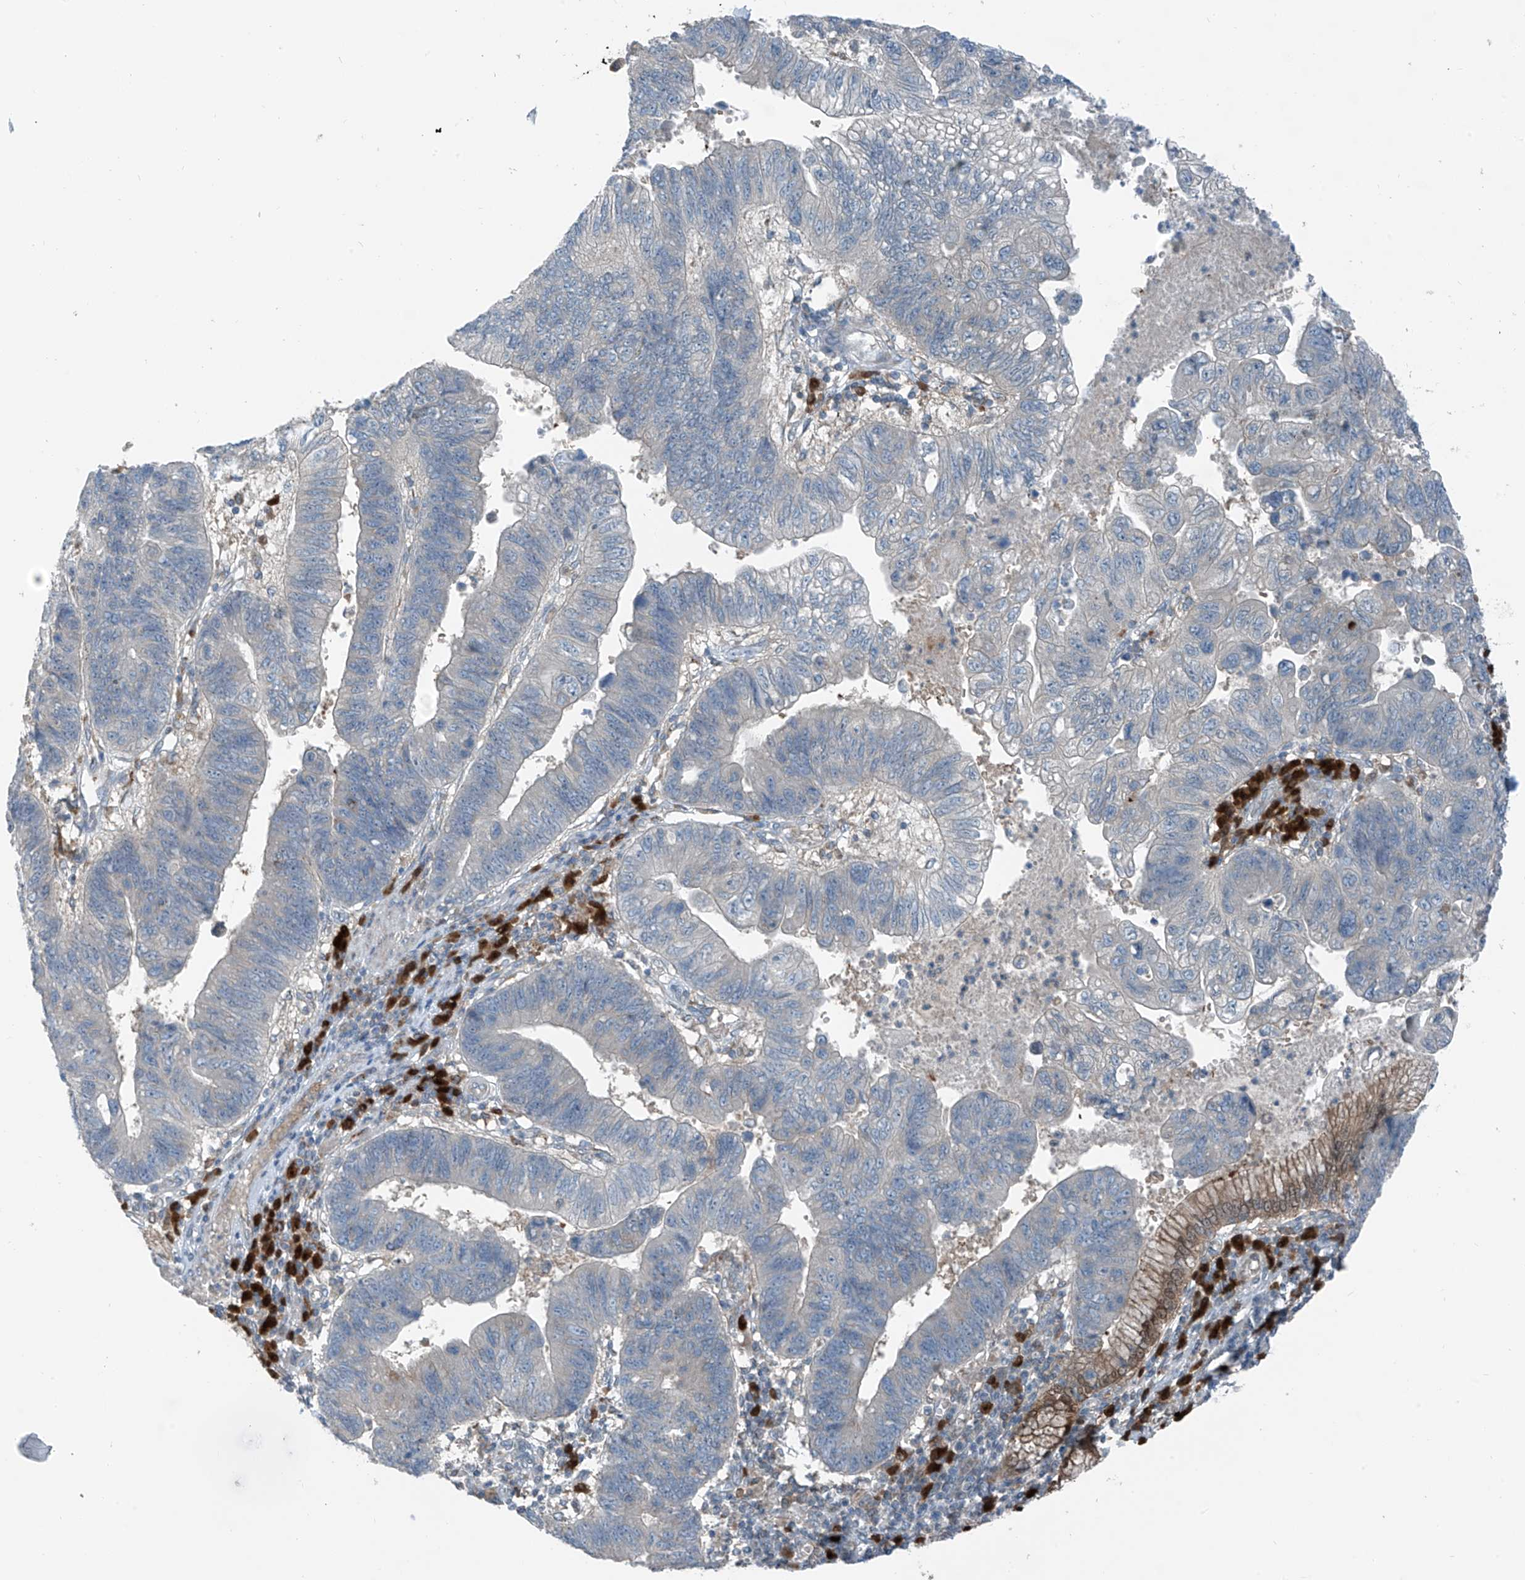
{"staining": {"intensity": "weak", "quantity": "<25%", "location": "cytoplasmic/membranous"}, "tissue": "stomach cancer", "cell_type": "Tumor cells", "image_type": "cancer", "snomed": [{"axis": "morphology", "description": "Adenocarcinoma, NOS"}, {"axis": "topography", "description": "Stomach"}], "caption": "Immunohistochemistry micrograph of neoplastic tissue: human adenocarcinoma (stomach) stained with DAB reveals no significant protein staining in tumor cells.", "gene": "SLC12A6", "patient": {"sex": "male", "age": 59}}